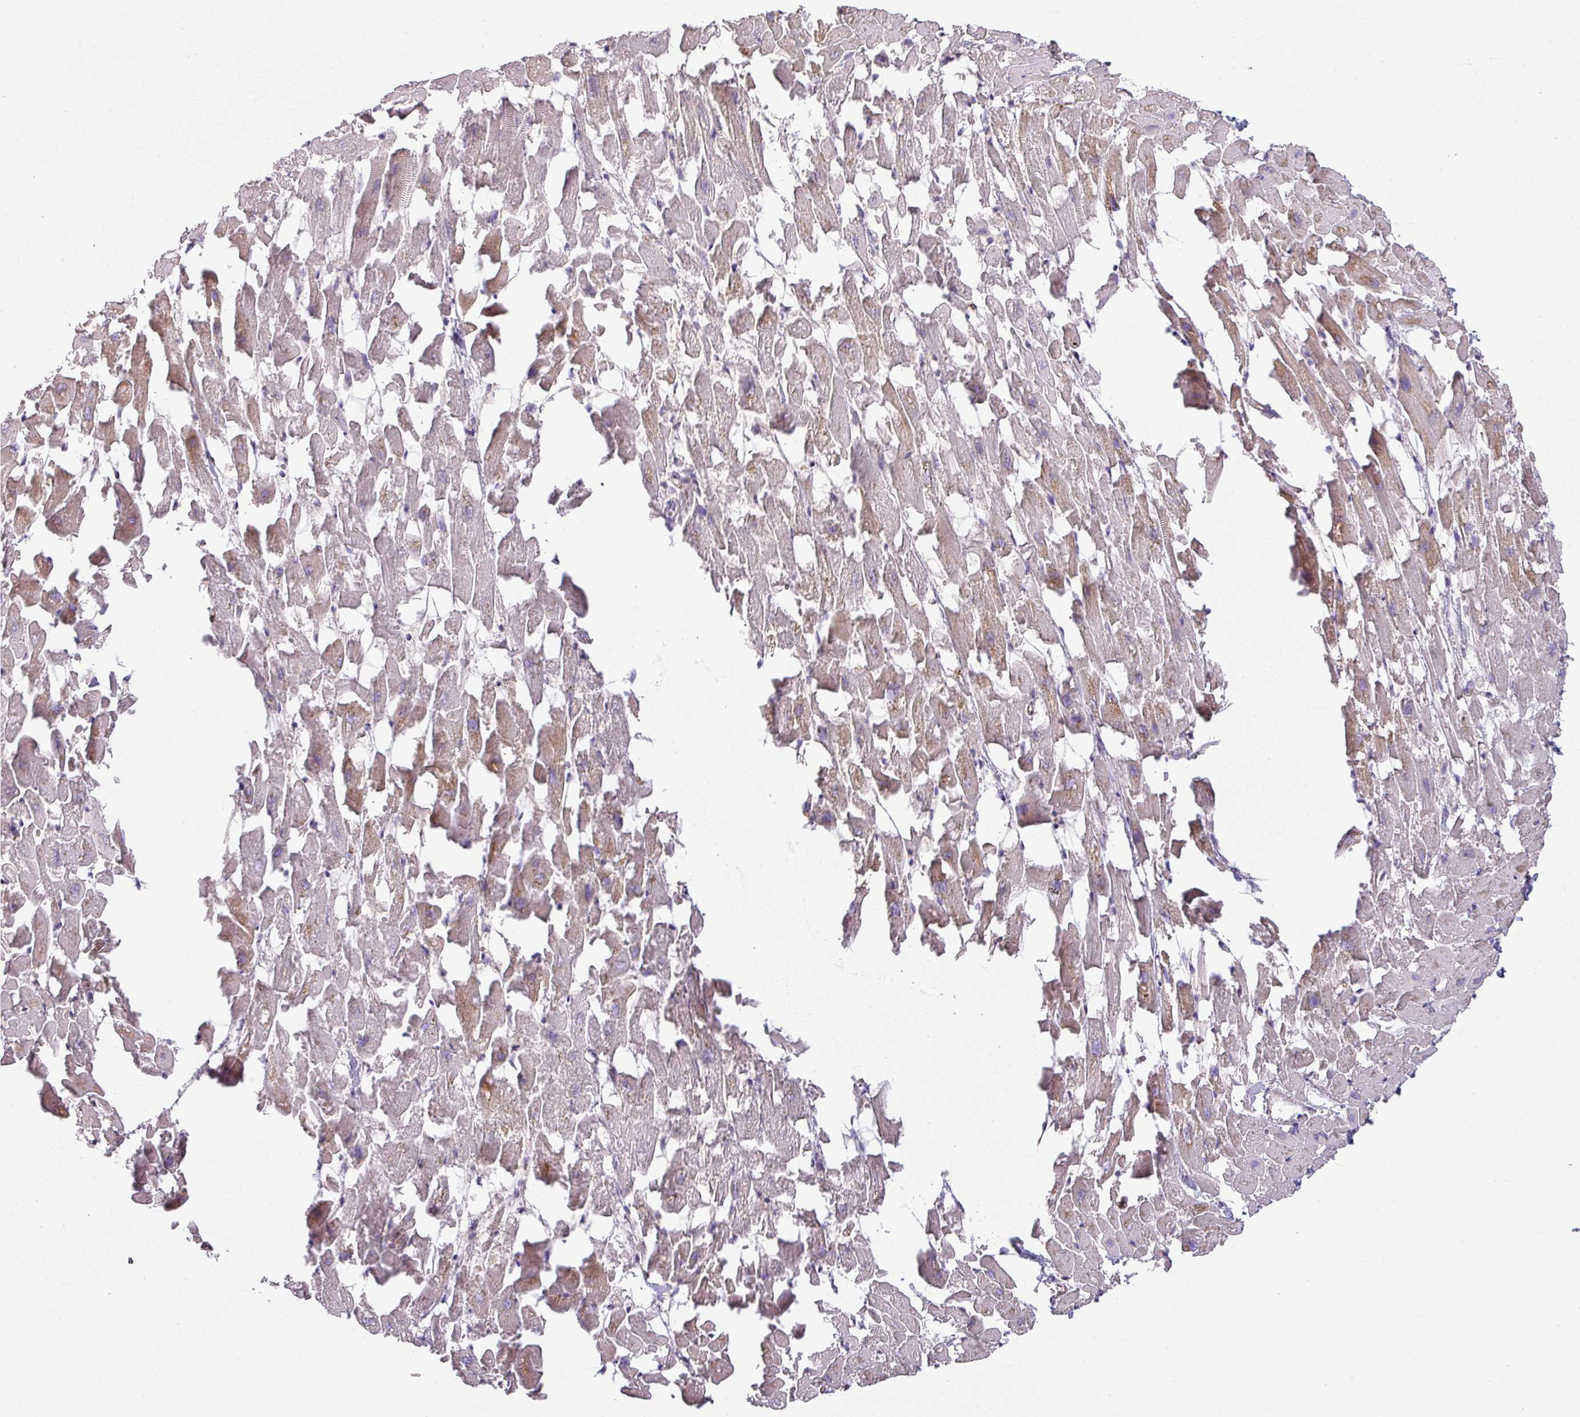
{"staining": {"intensity": "weak", "quantity": "25%-75%", "location": "cytoplasmic/membranous,nuclear"}, "tissue": "heart muscle", "cell_type": "Cardiomyocytes", "image_type": "normal", "snomed": [{"axis": "morphology", "description": "Normal tissue, NOS"}, {"axis": "topography", "description": "Heart"}], "caption": "Immunohistochemistry staining of unremarkable heart muscle, which reveals low levels of weak cytoplasmic/membranous,nuclear staining in about 25%-75% of cardiomyocytes indicating weak cytoplasmic/membranous,nuclear protein staining. The staining was performed using DAB (brown) for protein detection and nuclei were counterstained in hematoxylin (blue).", "gene": "CCDC144A", "patient": {"sex": "female", "age": 64}}